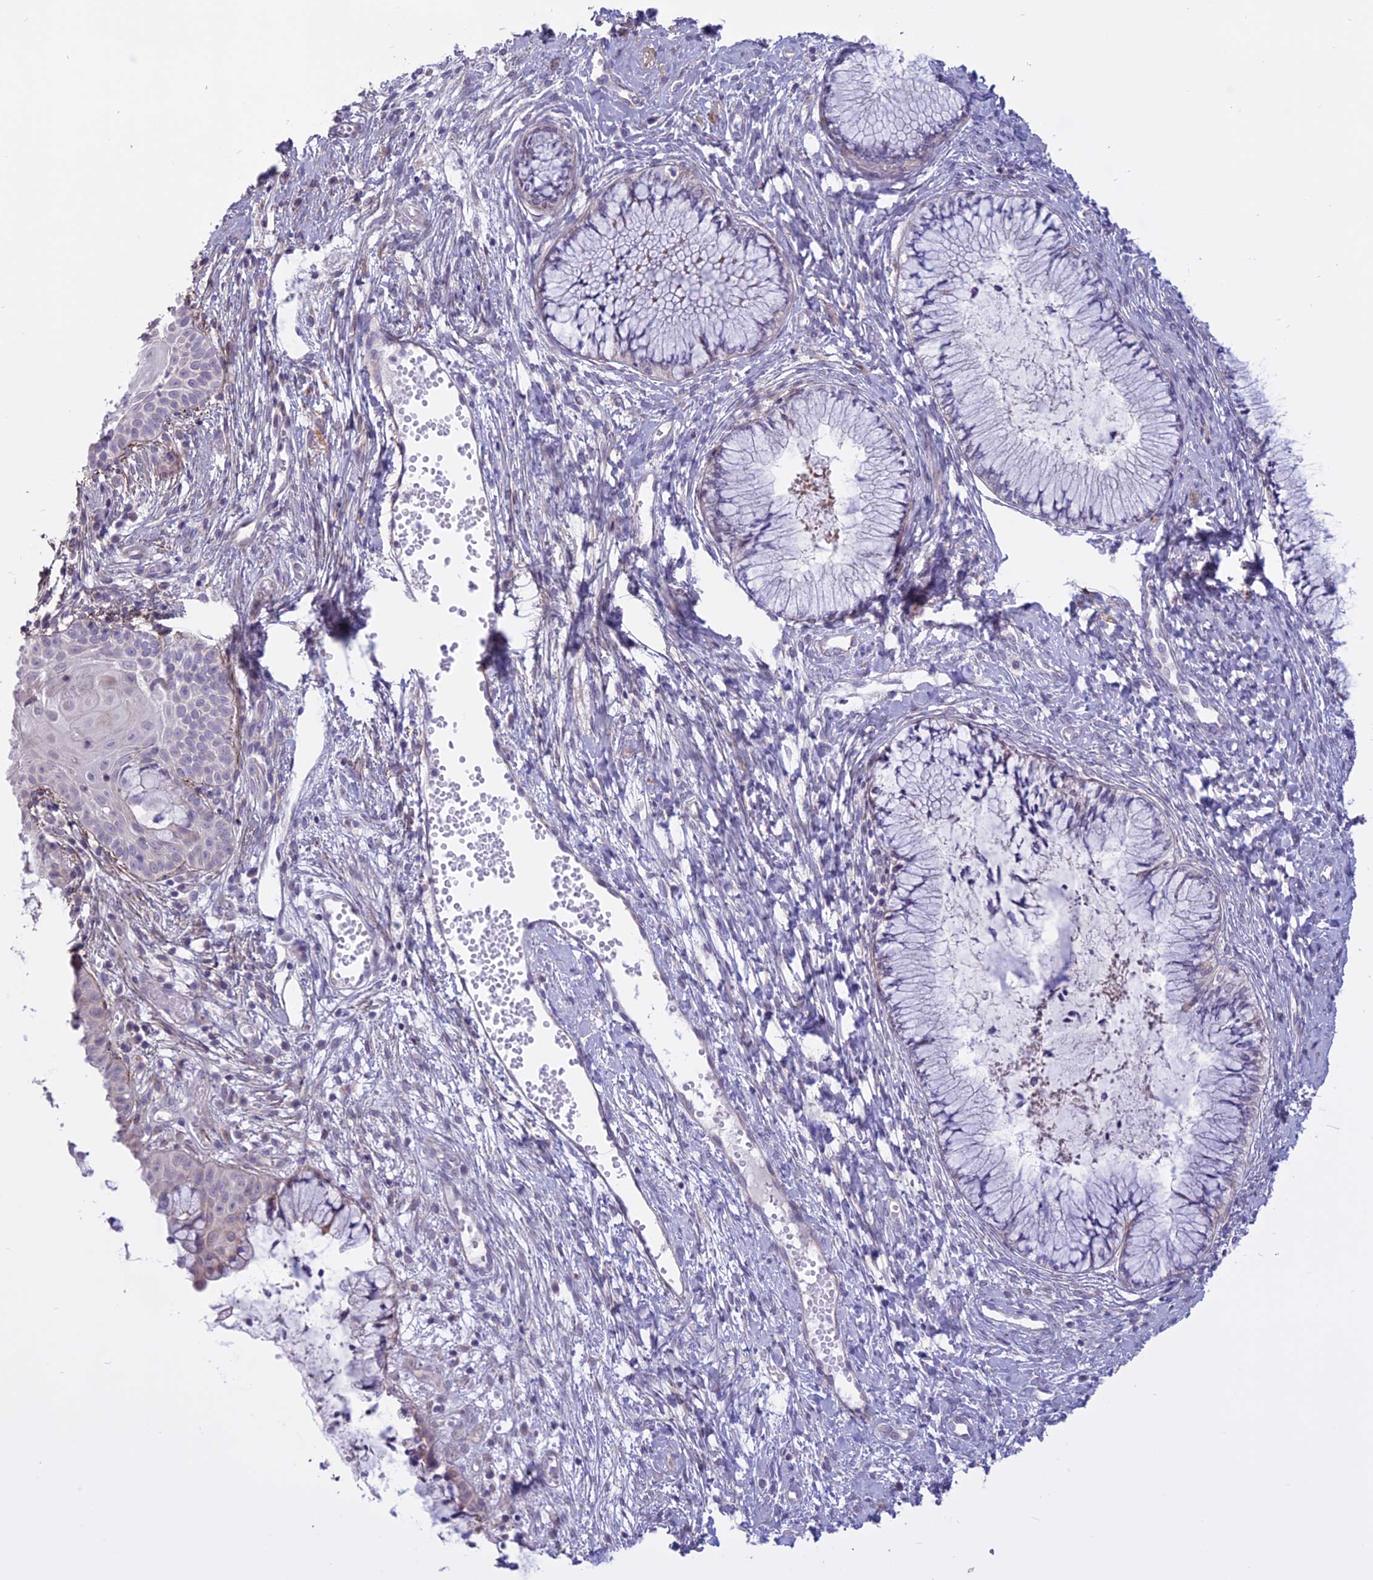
{"staining": {"intensity": "weak", "quantity": "<25%", "location": "cytoplasmic/membranous"}, "tissue": "cervix", "cell_type": "Glandular cells", "image_type": "normal", "snomed": [{"axis": "morphology", "description": "Normal tissue, NOS"}, {"axis": "topography", "description": "Cervix"}], "caption": "A photomicrograph of human cervix is negative for staining in glandular cells. (DAB (3,3'-diaminobenzidine) immunohistochemistry, high magnification).", "gene": "SPHKAP", "patient": {"sex": "female", "age": 42}}